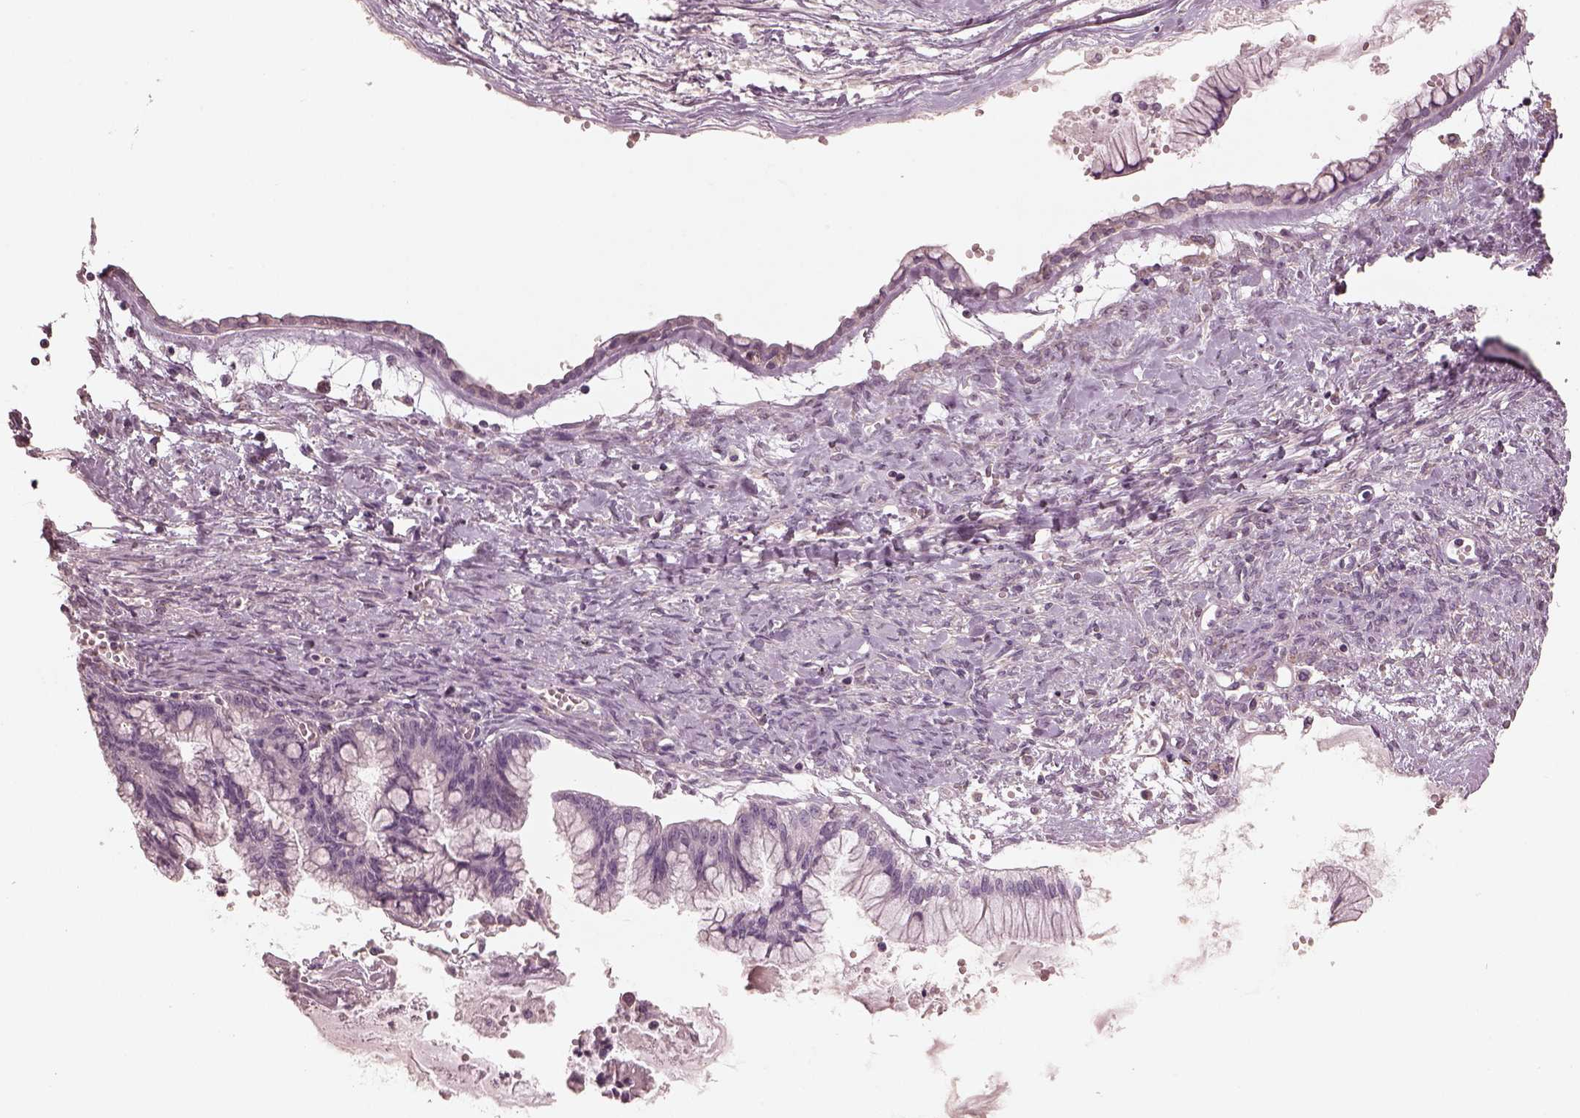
{"staining": {"intensity": "negative", "quantity": "none", "location": "none"}, "tissue": "ovarian cancer", "cell_type": "Tumor cells", "image_type": "cancer", "snomed": [{"axis": "morphology", "description": "Cystadenocarcinoma, mucinous, NOS"}, {"axis": "topography", "description": "Ovary"}], "caption": "Immunohistochemistry (IHC) of human mucinous cystadenocarcinoma (ovarian) demonstrates no expression in tumor cells.", "gene": "PRKACG", "patient": {"sex": "female", "age": 67}}